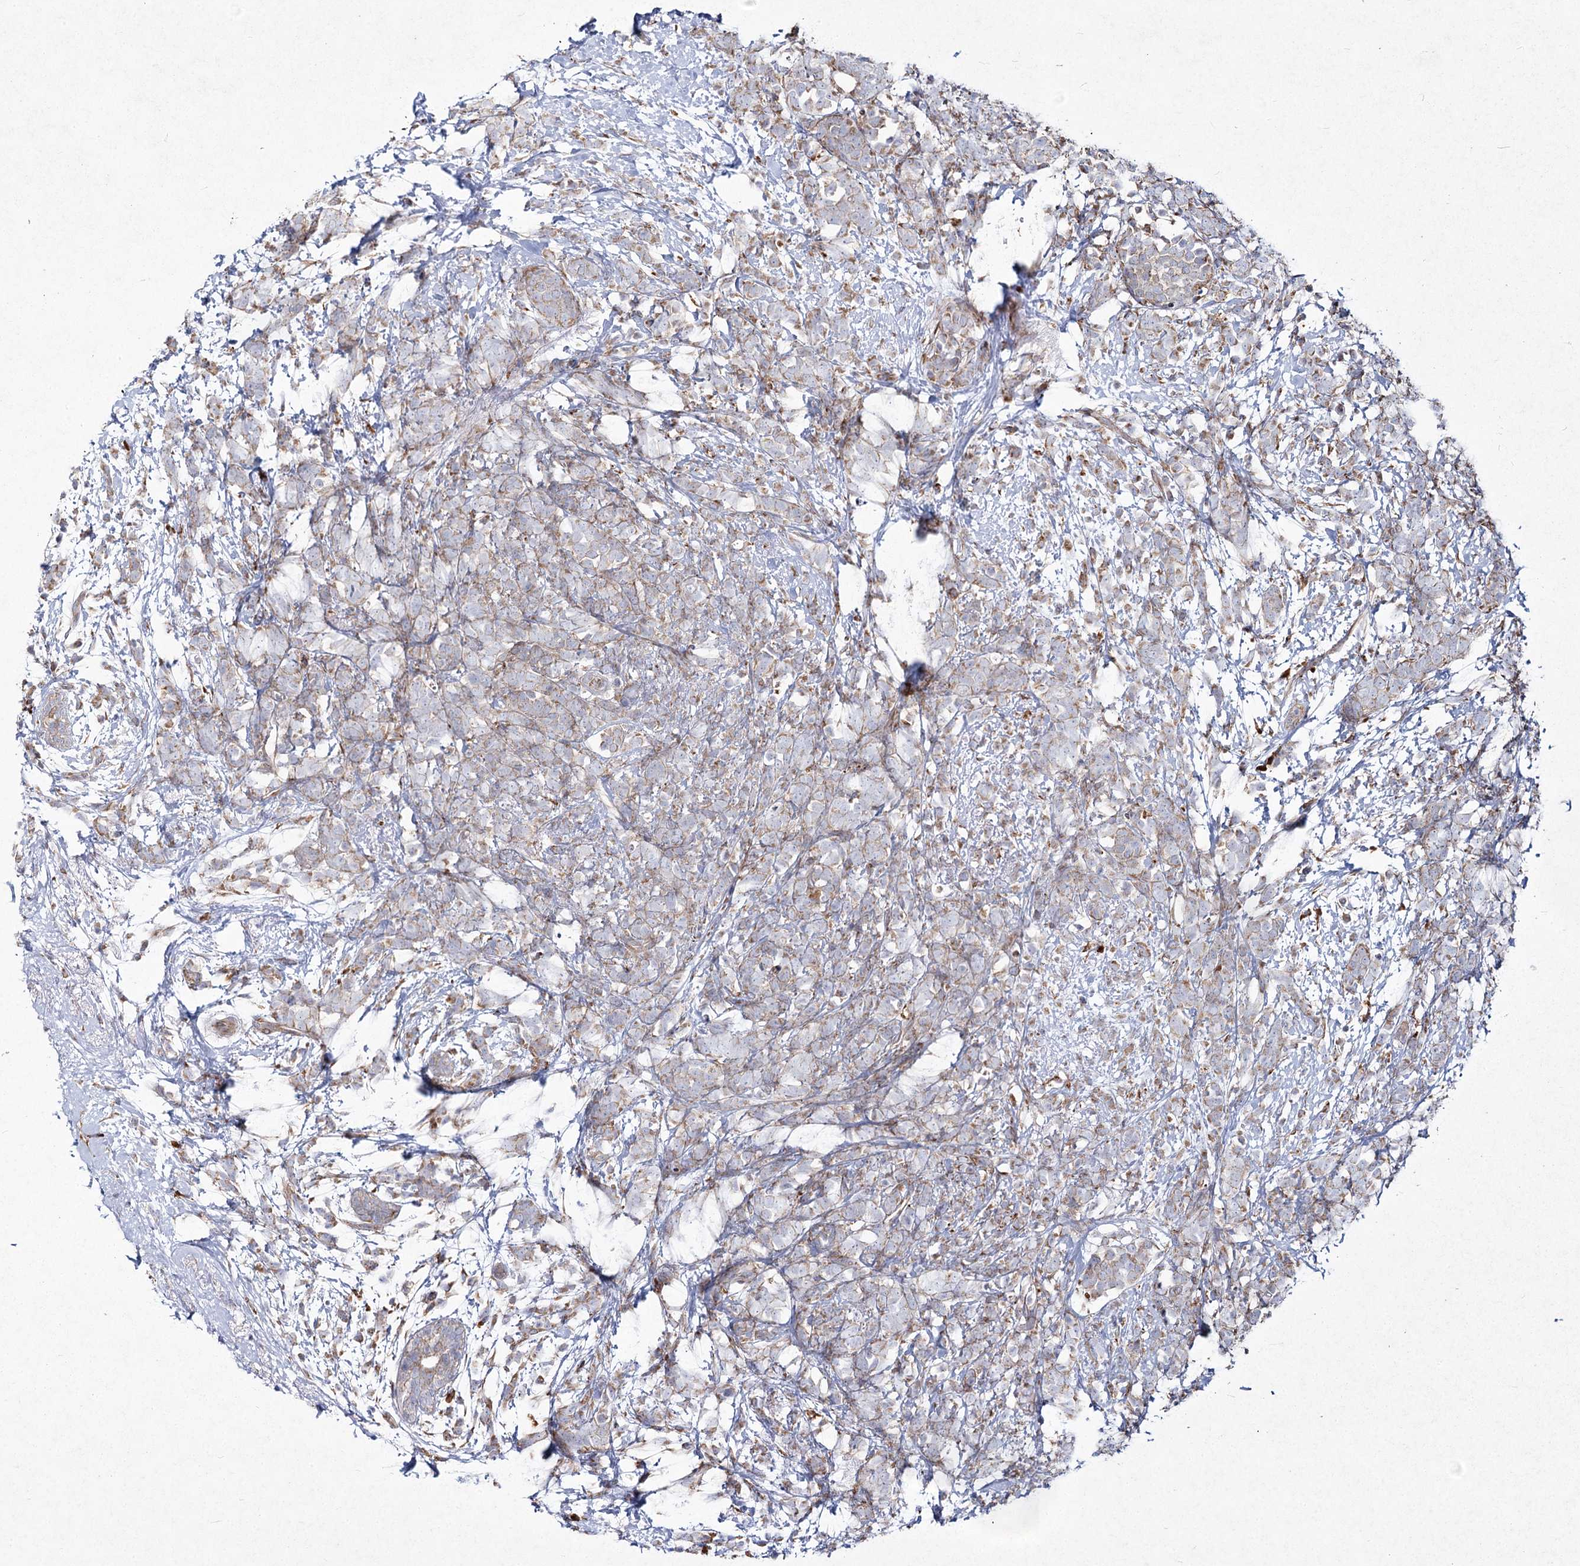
{"staining": {"intensity": "weak", "quantity": "25%-75%", "location": "cytoplasmic/membranous"}, "tissue": "breast cancer", "cell_type": "Tumor cells", "image_type": "cancer", "snomed": [{"axis": "morphology", "description": "Lobular carcinoma"}, {"axis": "topography", "description": "Breast"}], "caption": "This is an image of IHC staining of lobular carcinoma (breast), which shows weak expression in the cytoplasmic/membranous of tumor cells.", "gene": "NHLRC2", "patient": {"sex": "female", "age": 58}}